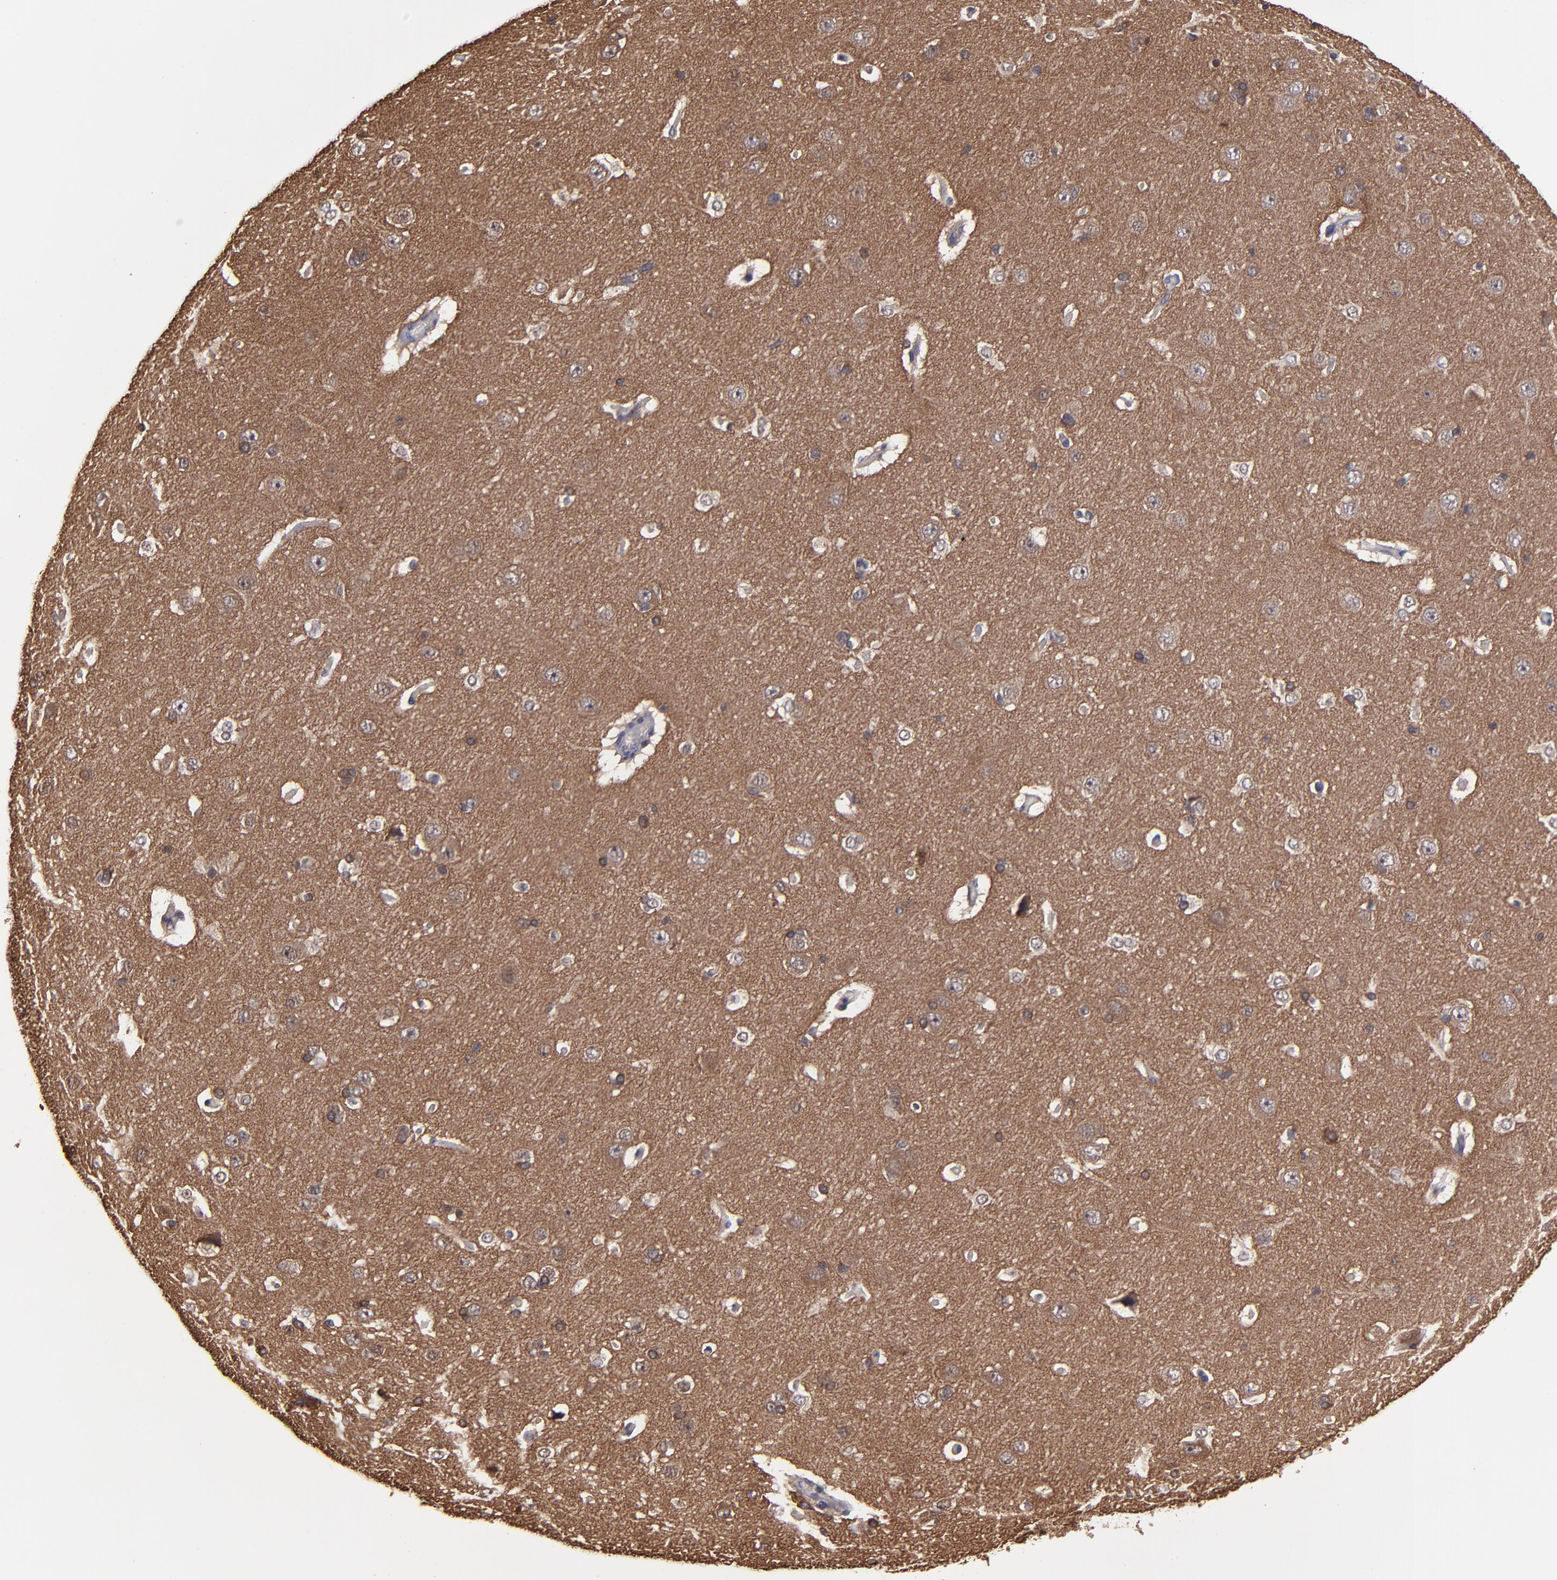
{"staining": {"intensity": "weak", "quantity": "25%-75%", "location": "cytoplasmic/membranous"}, "tissue": "cerebral cortex", "cell_type": "Endothelial cells", "image_type": "normal", "snomed": [{"axis": "morphology", "description": "Normal tissue, NOS"}, {"axis": "topography", "description": "Cerebral cortex"}], "caption": "High-power microscopy captured an IHC photomicrograph of benign cerebral cortex, revealing weak cytoplasmic/membranous staining in about 25%-75% of endothelial cells.", "gene": "CHL1", "patient": {"sex": "female", "age": 45}}